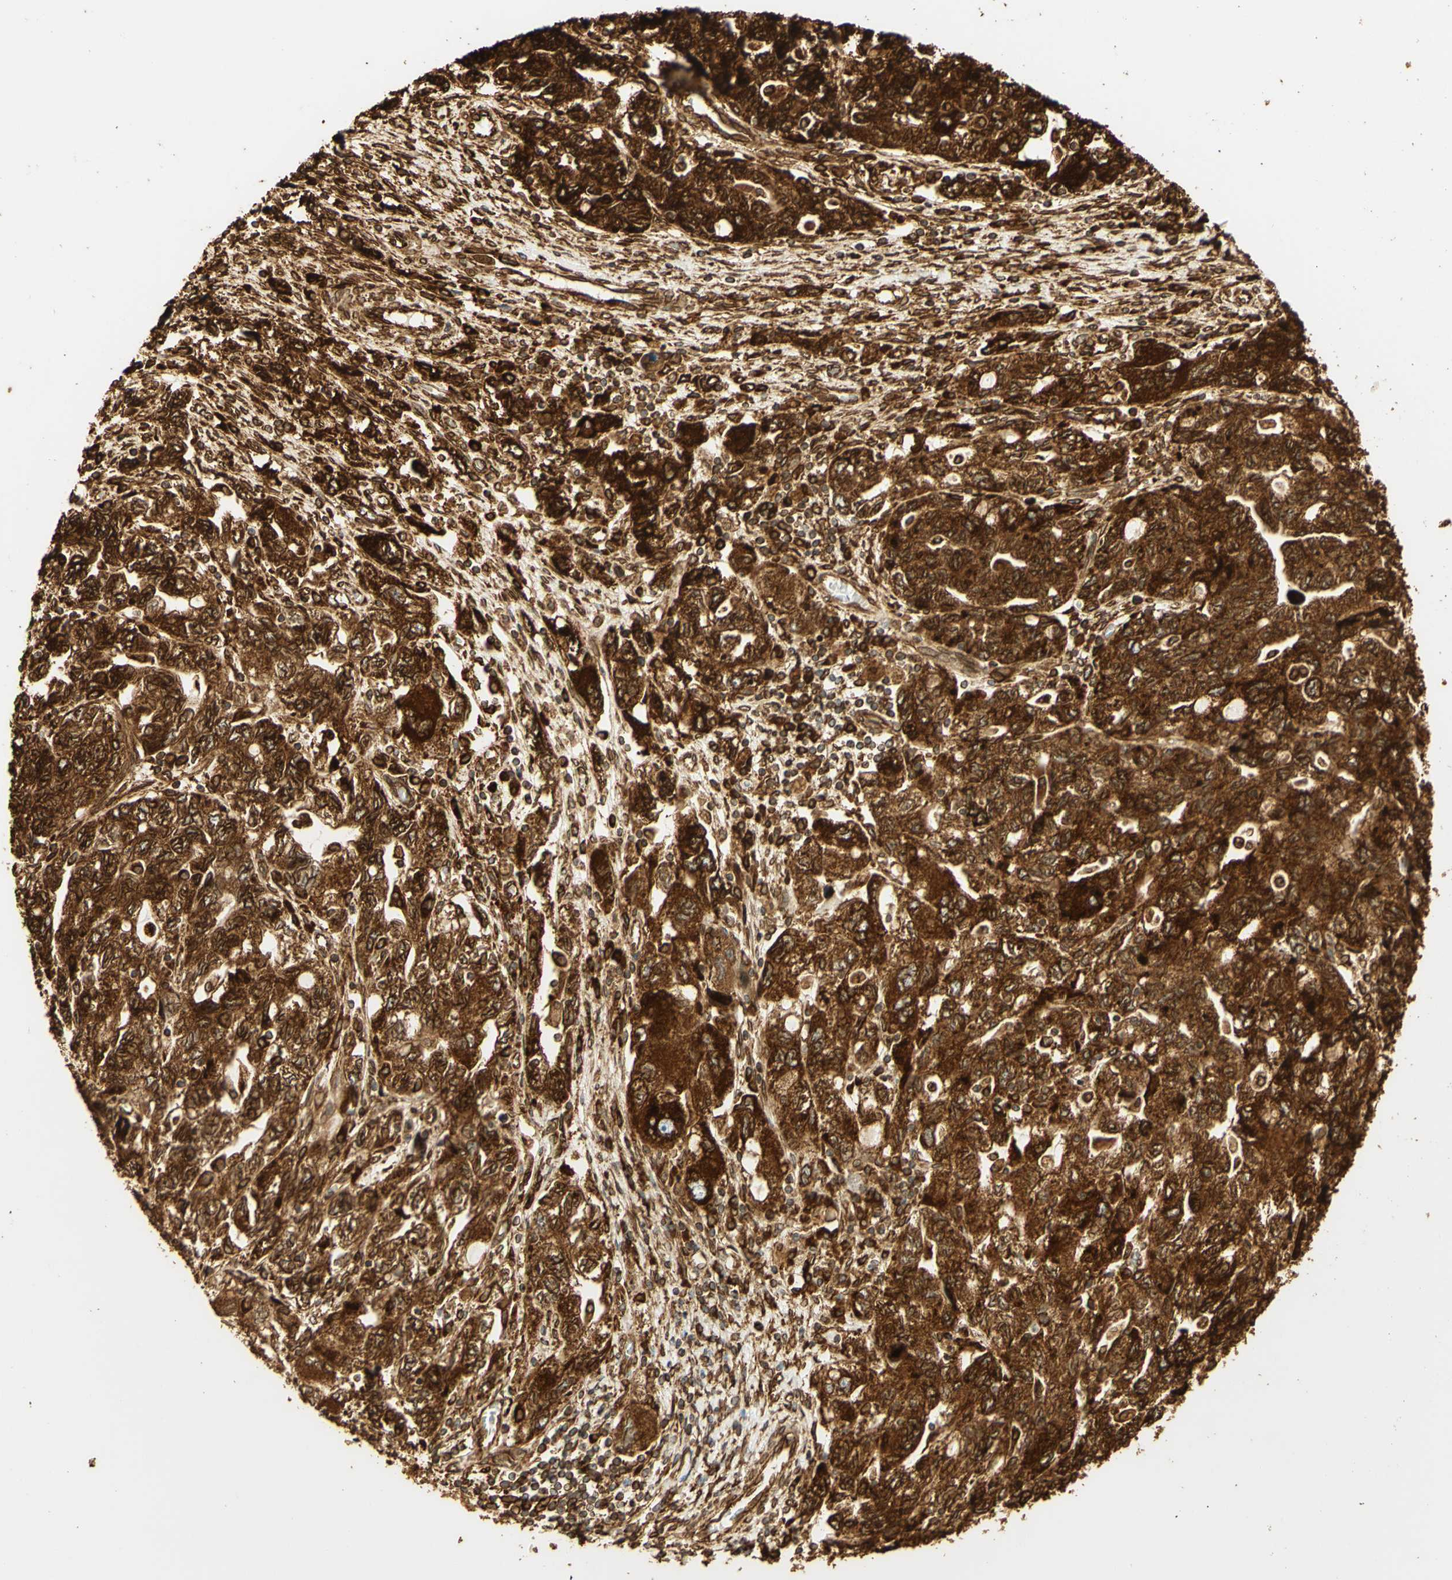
{"staining": {"intensity": "strong", "quantity": ">75%", "location": "cytoplasmic/membranous"}, "tissue": "ovarian cancer", "cell_type": "Tumor cells", "image_type": "cancer", "snomed": [{"axis": "morphology", "description": "Carcinoma, NOS"}, {"axis": "morphology", "description": "Cystadenocarcinoma, serous, NOS"}, {"axis": "topography", "description": "Ovary"}], "caption": "Immunohistochemical staining of human ovarian cancer demonstrates high levels of strong cytoplasmic/membranous protein staining in approximately >75% of tumor cells.", "gene": "CANX", "patient": {"sex": "female", "age": 69}}